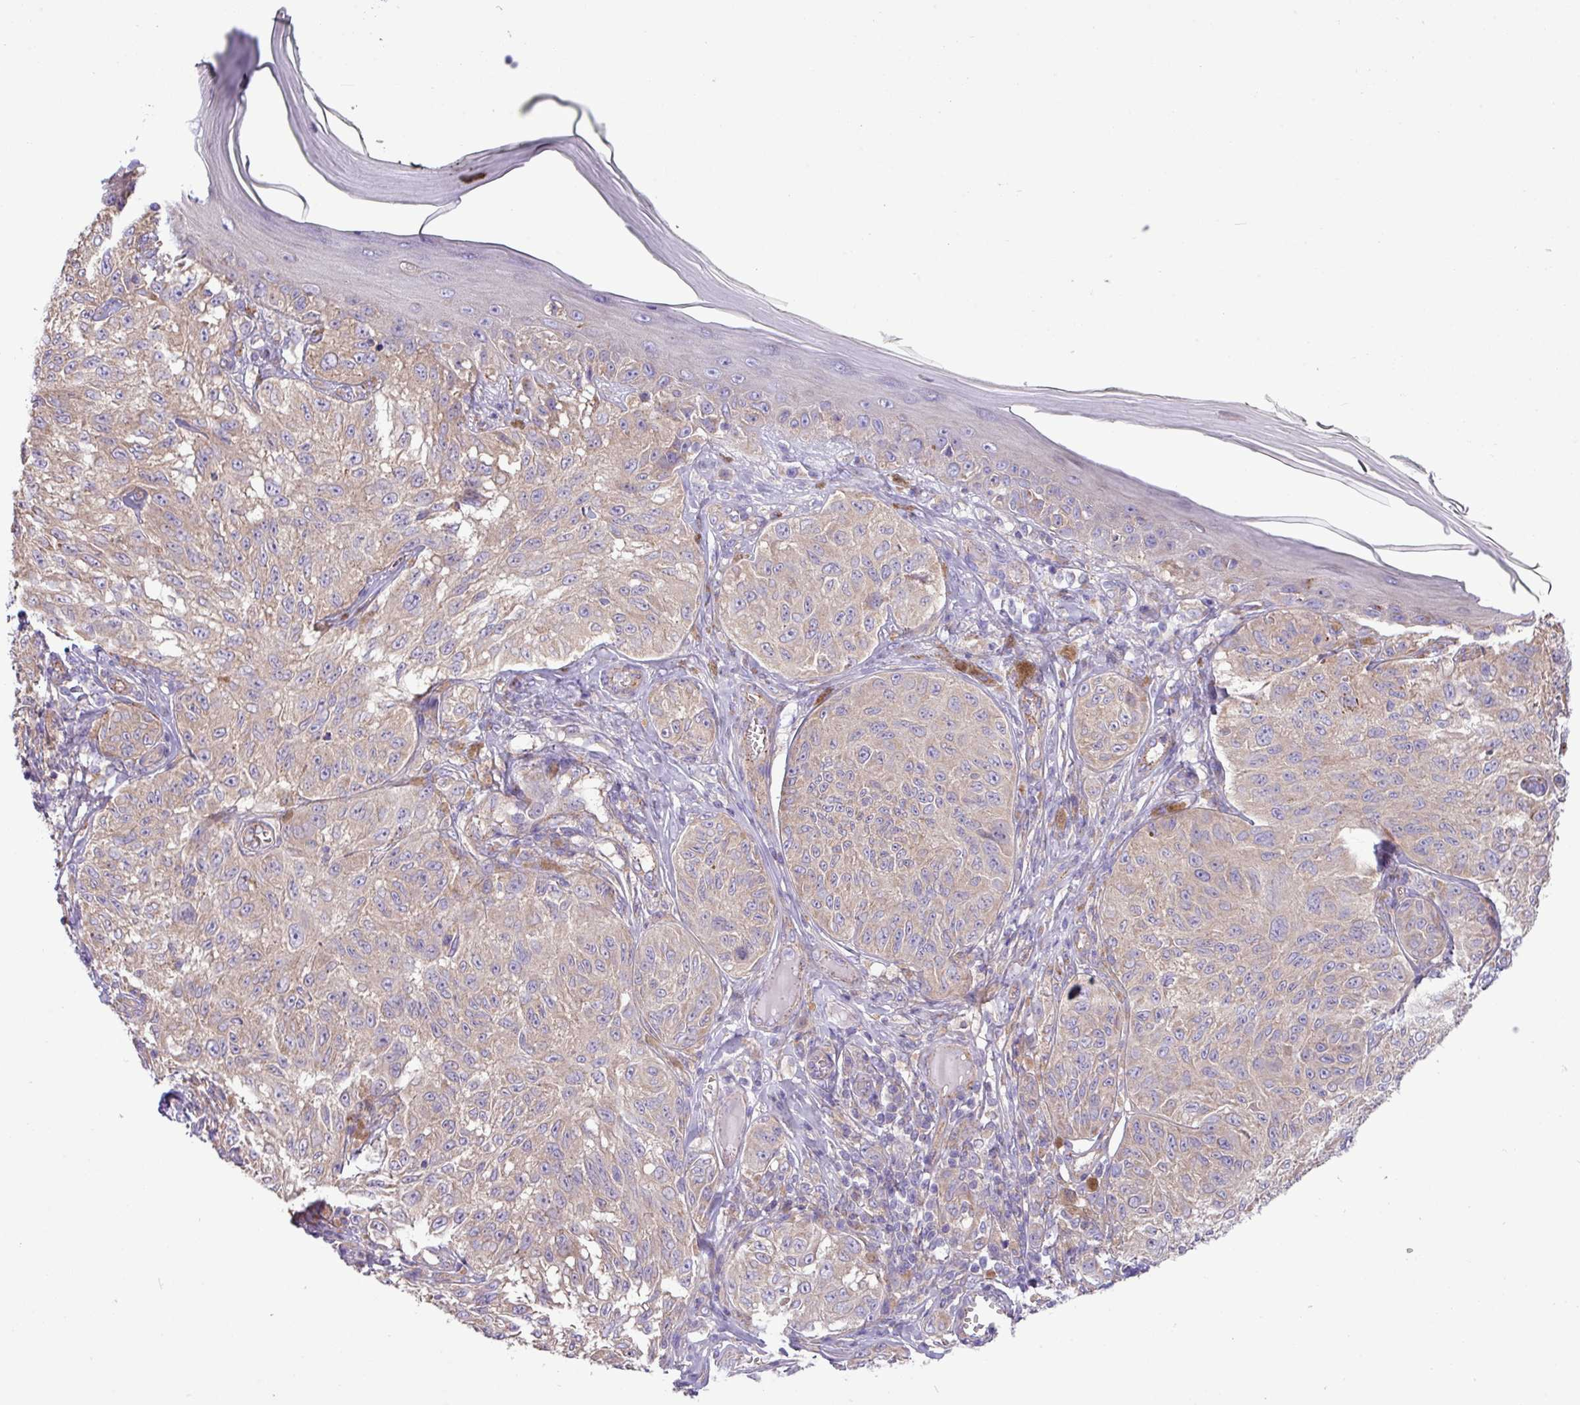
{"staining": {"intensity": "weak", "quantity": "25%-75%", "location": "cytoplasmic/membranous"}, "tissue": "melanoma", "cell_type": "Tumor cells", "image_type": "cancer", "snomed": [{"axis": "morphology", "description": "Malignant melanoma, NOS"}, {"axis": "topography", "description": "Skin"}], "caption": "Immunohistochemical staining of malignant melanoma exhibits weak cytoplasmic/membranous protein positivity in about 25%-75% of tumor cells.", "gene": "PPM1J", "patient": {"sex": "male", "age": 68}}